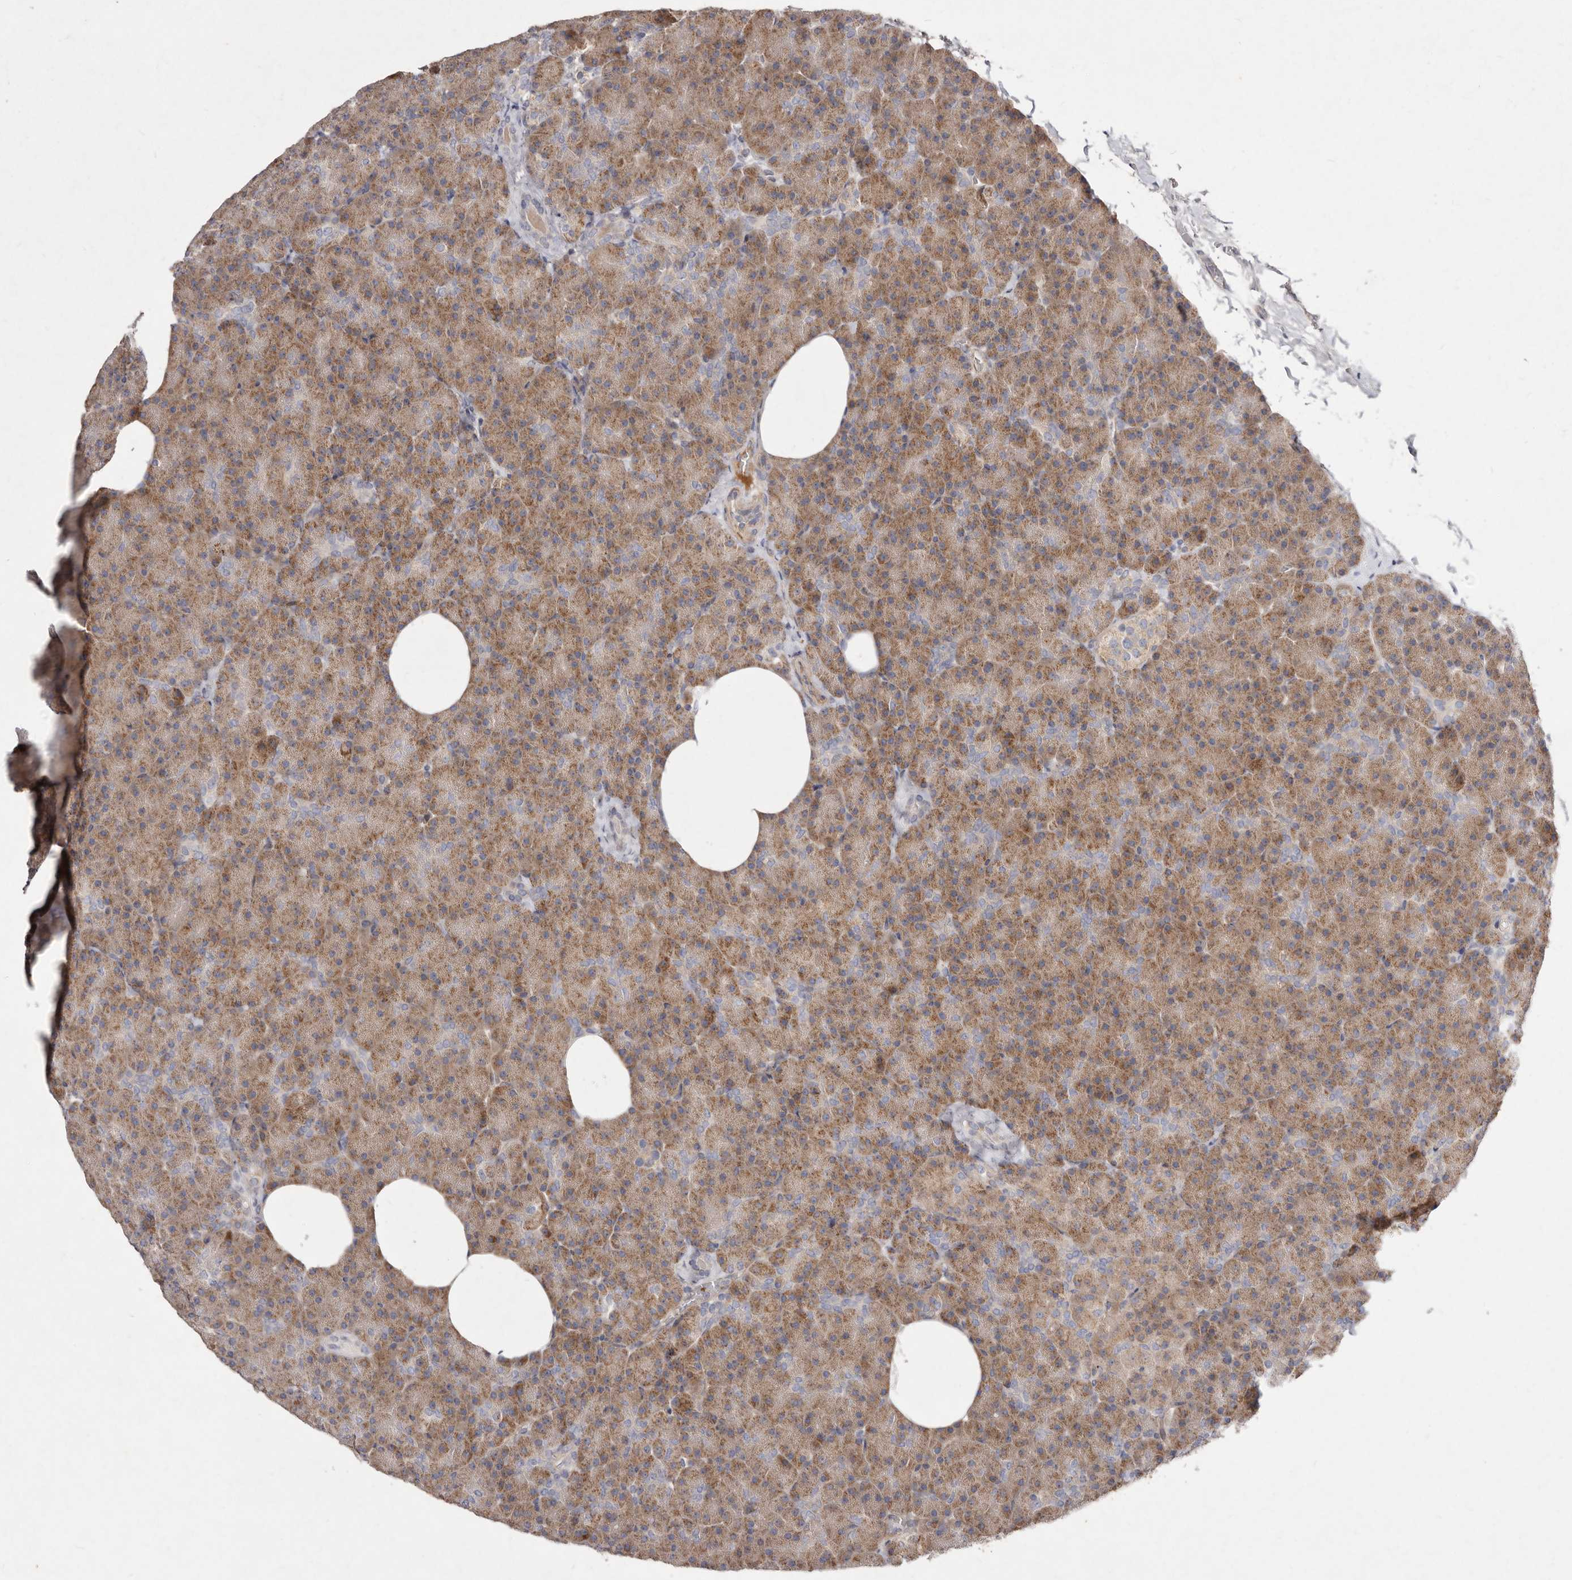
{"staining": {"intensity": "moderate", "quantity": ">75%", "location": "cytoplasmic/membranous"}, "tissue": "pancreas", "cell_type": "Exocrine glandular cells", "image_type": "normal", "snomed": [{"axis": "morphology", "description": "Normal tissue, NOS"}, {"axis": "morphology", "description": "Carcinoid, malignant, NOS"}, {"axis": "topography", "description": "Pancreas"}], "caption": "Protein analysis of normal pancreas reveals moderate cytoplasmic/membranous positivity in approximately >75% of exocrine glandular cells. Using DAB (3,3'-diaminobenzidine) (brown) and hematoxylin (blue) stains, captured at high magnification using brightfield microscopy.", "gene": "SLC25A20", "patient": {"sex": "female", "age": 35}}